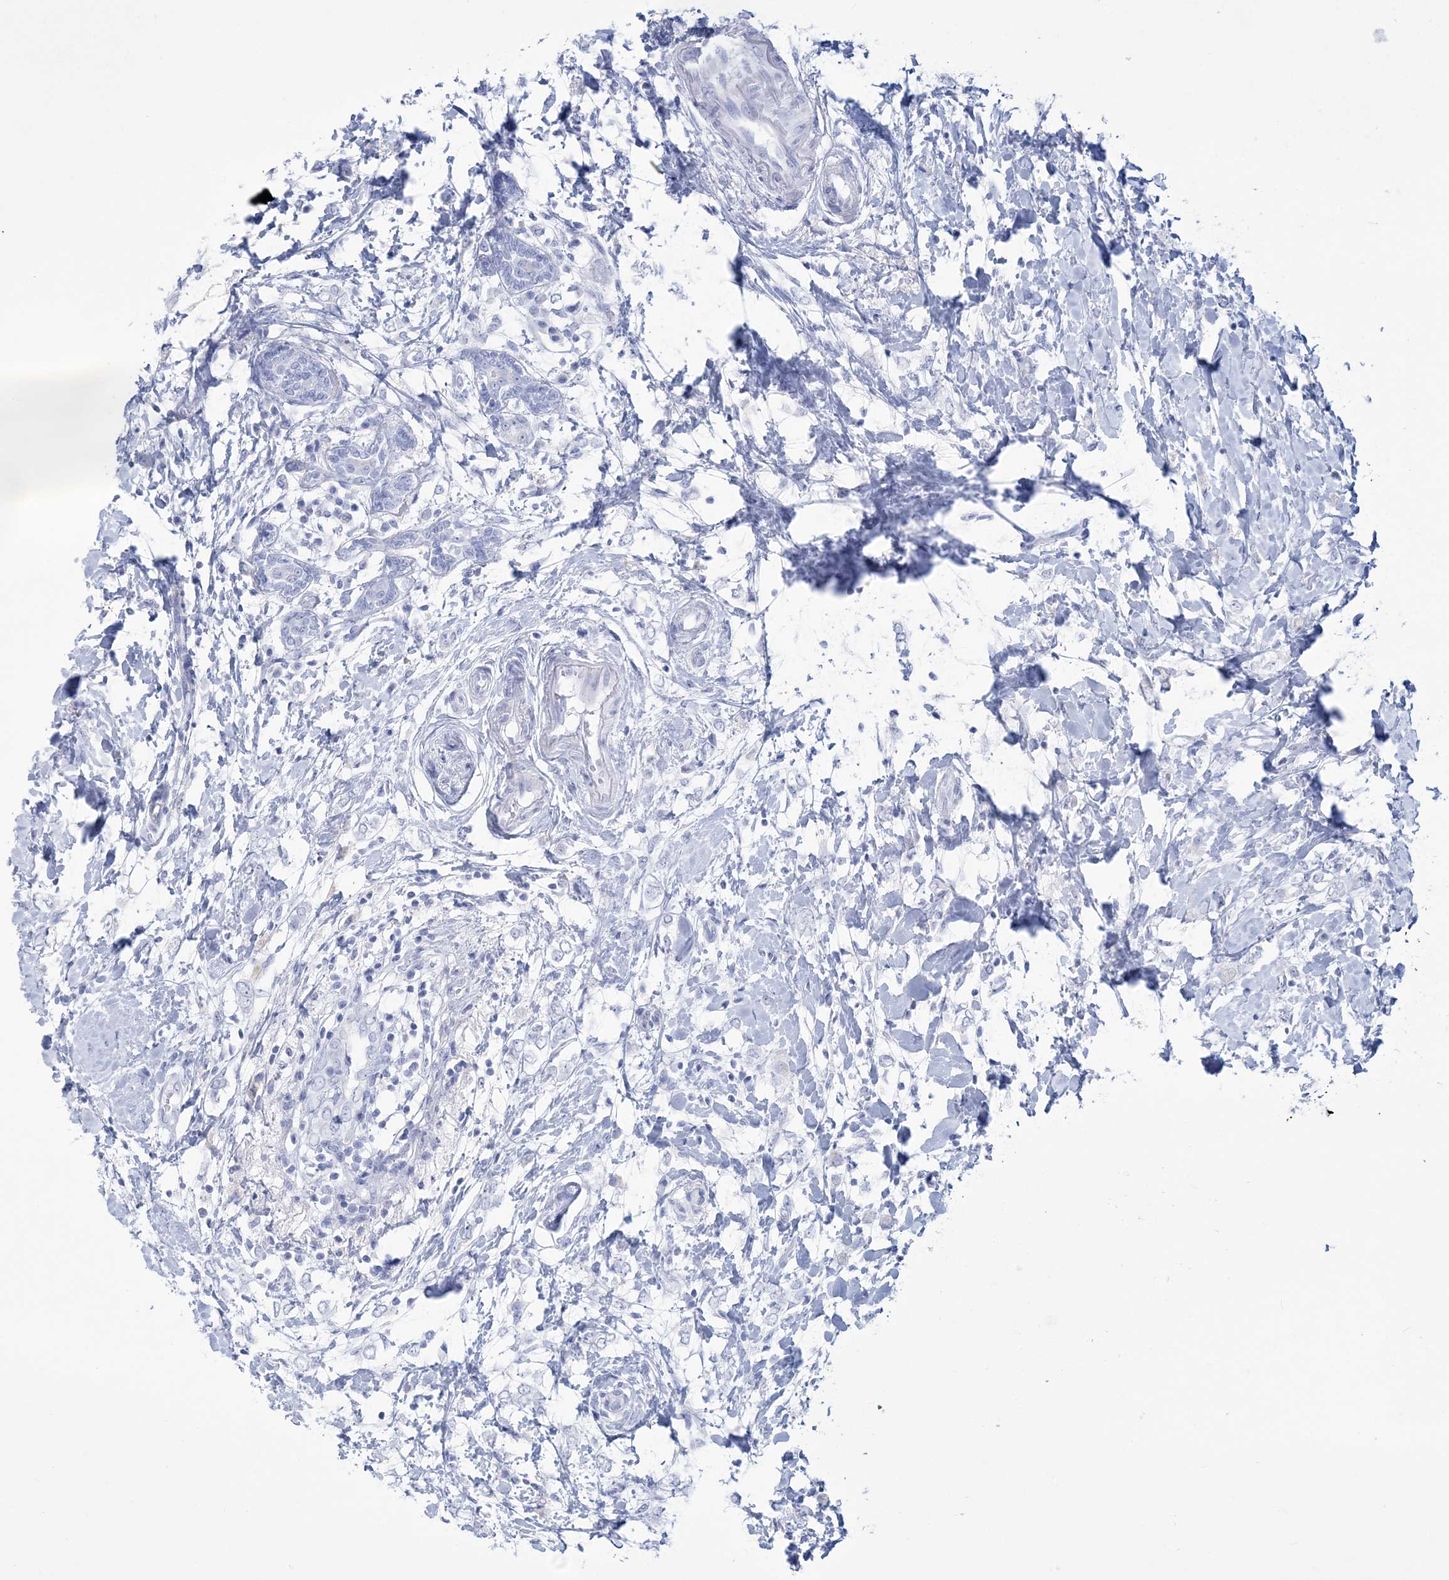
{"staining": {"intensity": "negative", "quantity": "none", "location": "none"}, "tissue": "breast cancer", "cell_type": "Tumor cells", "image_type": "cancer", "snomed": [{"axis": "morphology", "description": "Normal tissue, NOS"}, {"axis": "morphology", "description": "Lobular carcinoma"}, {"axis": "topography", "description": "Breast"}], "caption": "A photomicrograph of lobular carcinoma (breast) stained for a protein exhibits no brown staining in tumor cells.", "gene": "RBP2", "patient": {"sex": "female", "age": 47}}